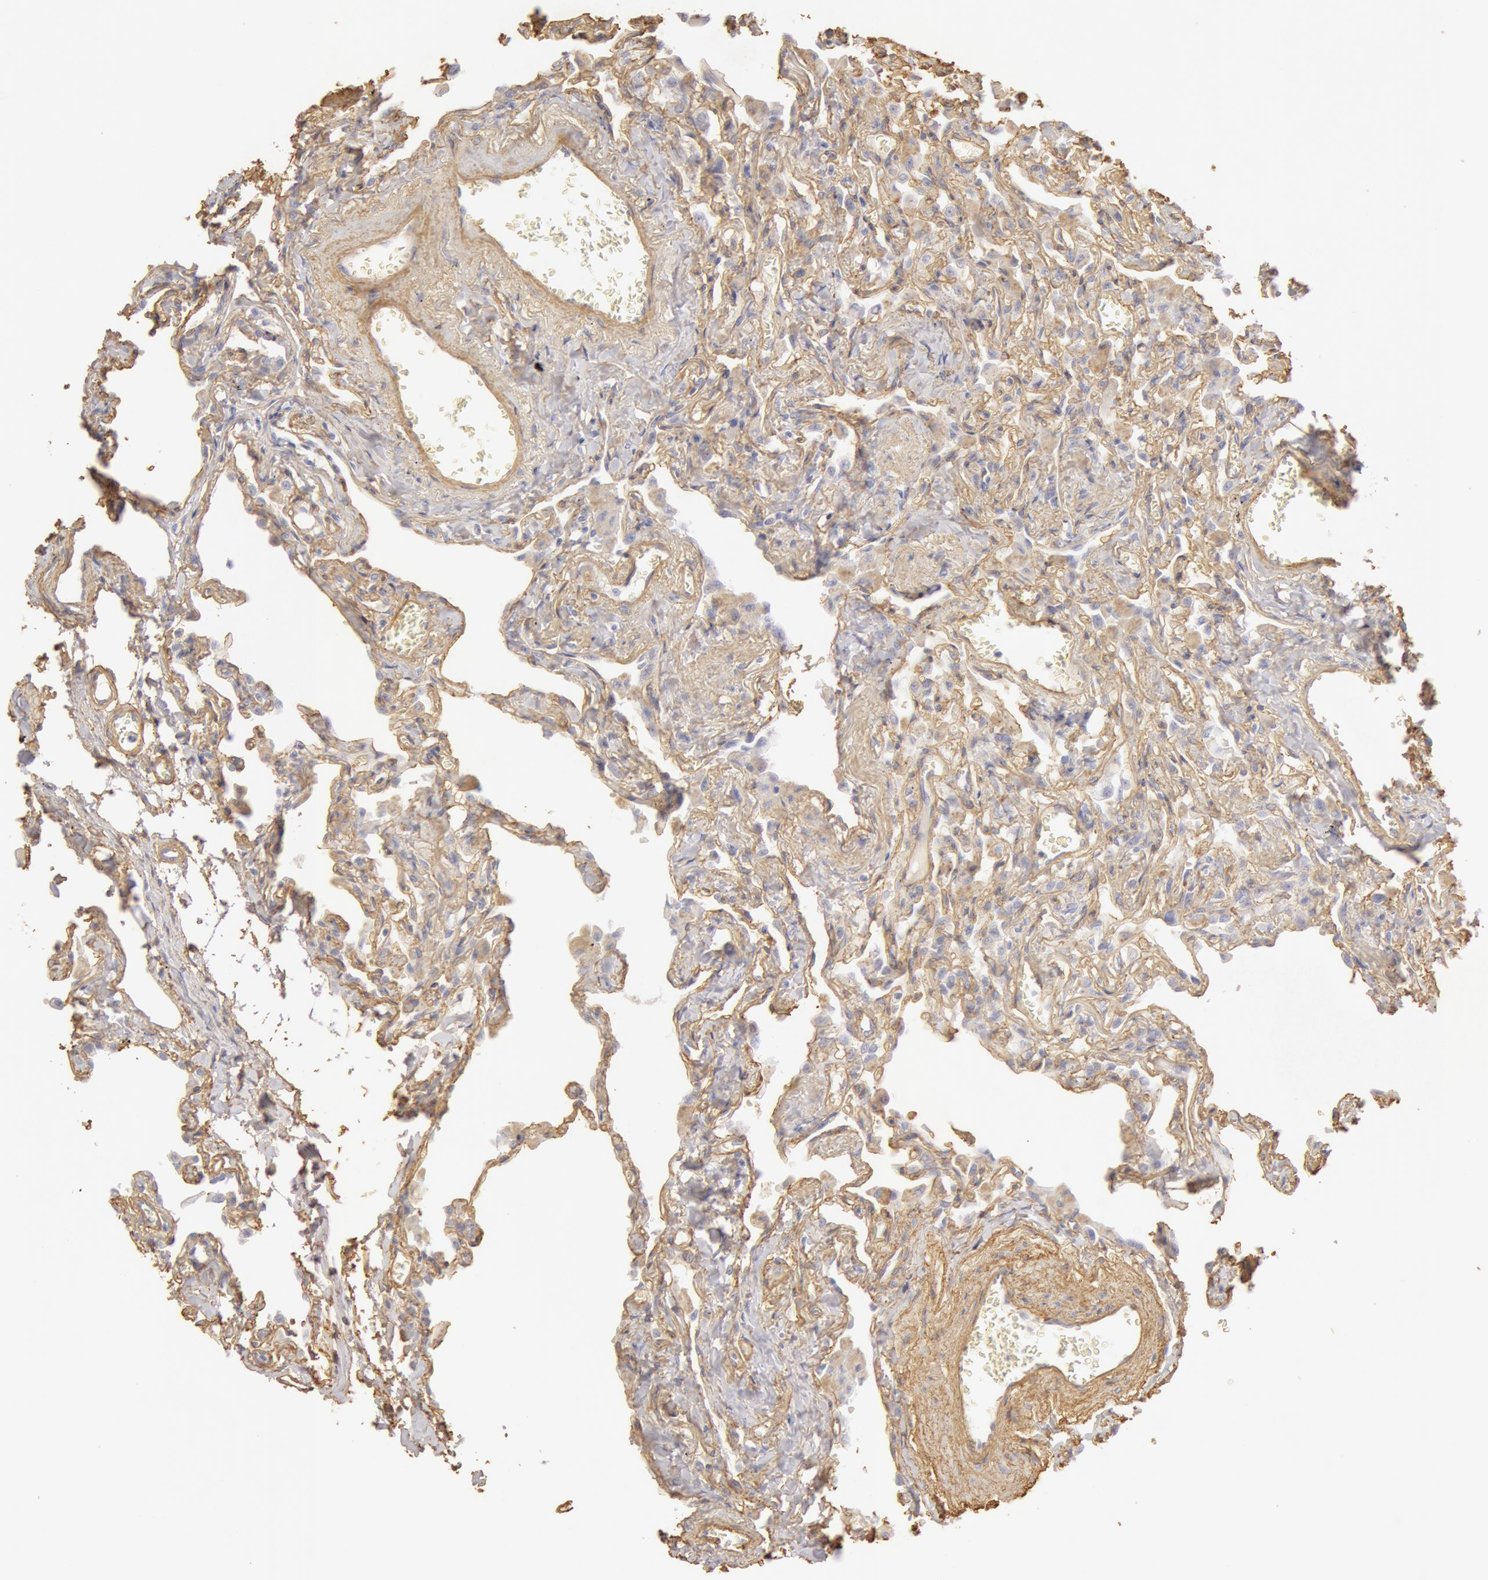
{"staining": {"intensity": "weak", "quantity": "25%-75%", "location": "cytoplasmic/membranous"}, "tissue": "lung", "cell_type": "Alveolar cells", "image_type": "normal", "snomed": [{"axis": "morphology", "description": "Normal tissue, NOS"}, {"axis": "topography", "description": "Lung"}], "caption": "Protein expression analysis of benign human lung reveals weak cytoplasmic/membranous expression in approximately 25%-75% of alveolar cells.", "gene": "COL4A1", "patient": {"sex": "male", "age": 73}}